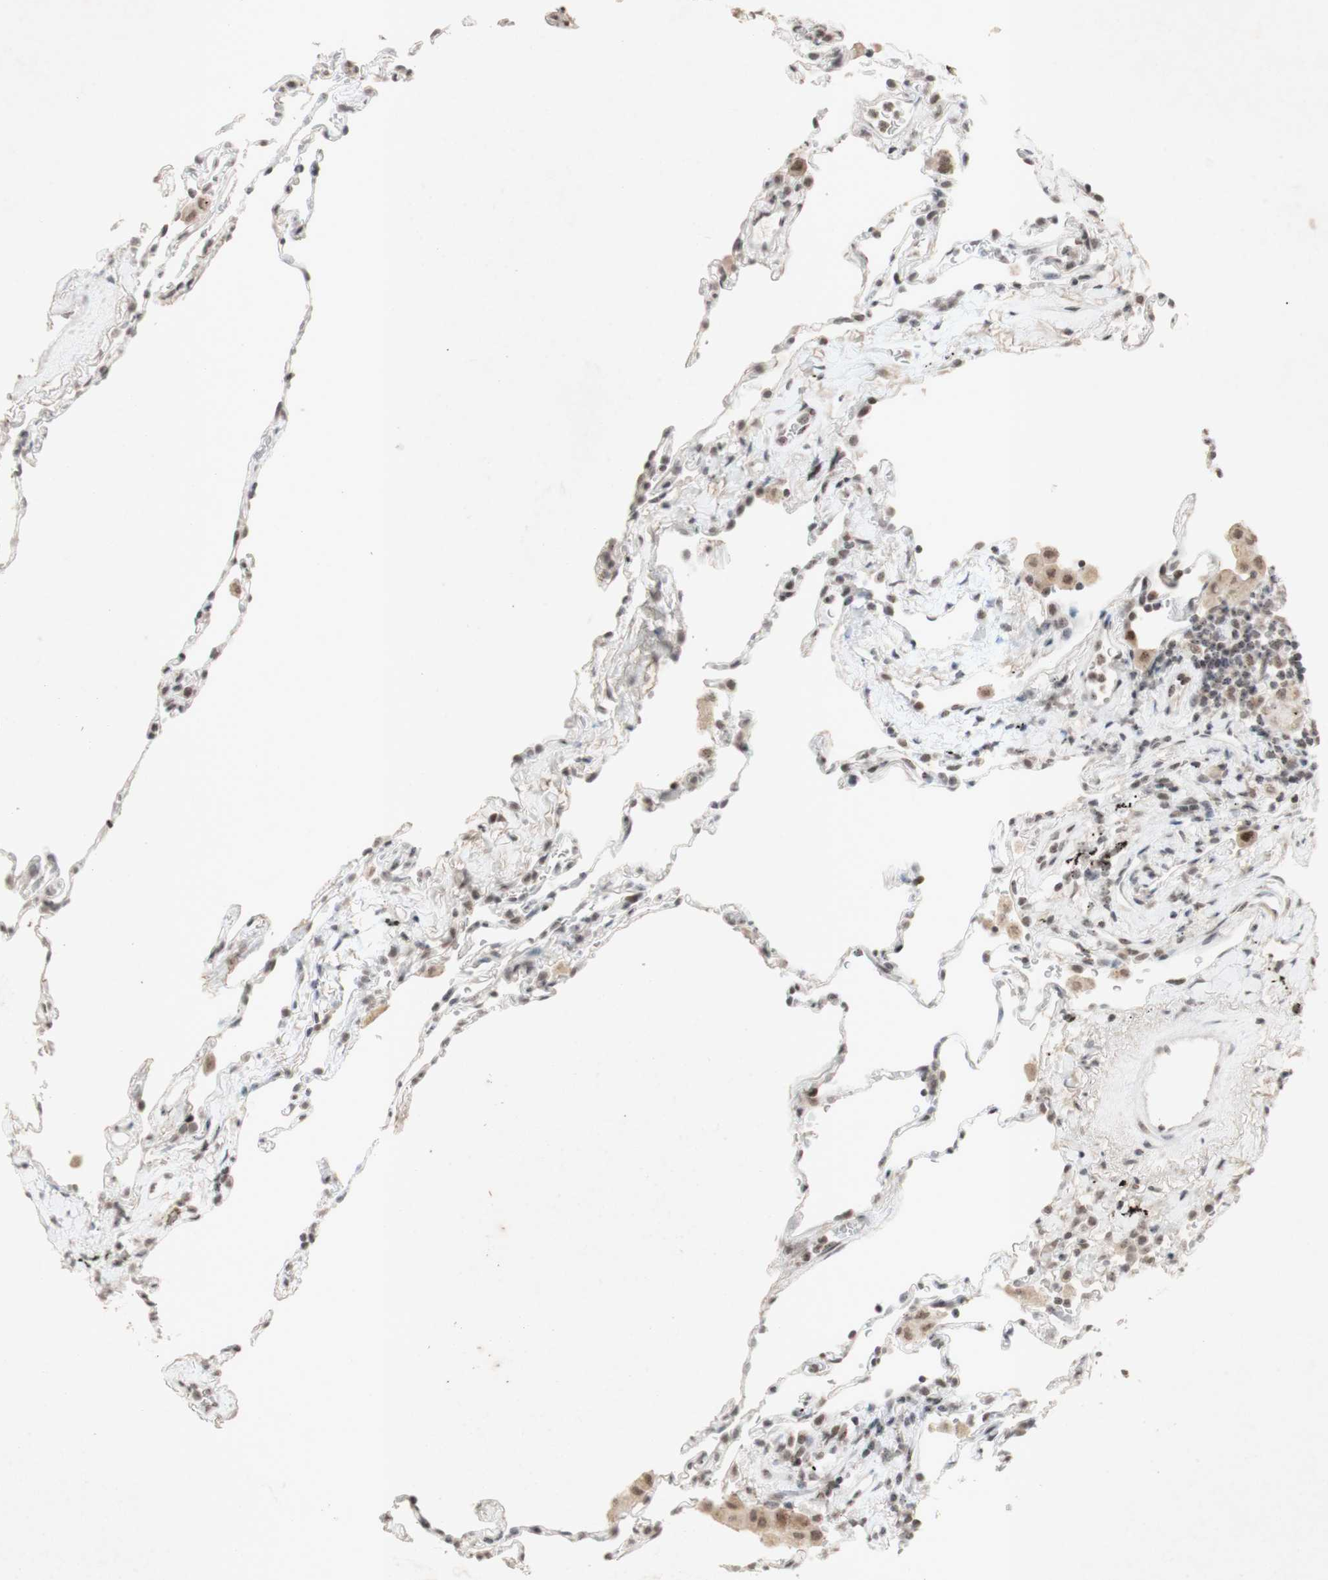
{"staining": {"intensity": "moderate", "quantity": "<25%", "location": "cytoplasmic/membranous,nuclear"}, "tissue": "lung", "cell_type": "Alveolar cells", "image_type": "normal", "snomed": [{"axis": "morphology", "description": "Normal tissue, NOS"}, {"axis": "topography", "description": "Lung"}], "caption": "A low amount of moderate cytoplasmic/membranous,nuclear staining is appreciated in approximately <25% of alveolar cells in normal lung.", "gene": "CENPB", "patient": {"sex": "male", "age": 59}}